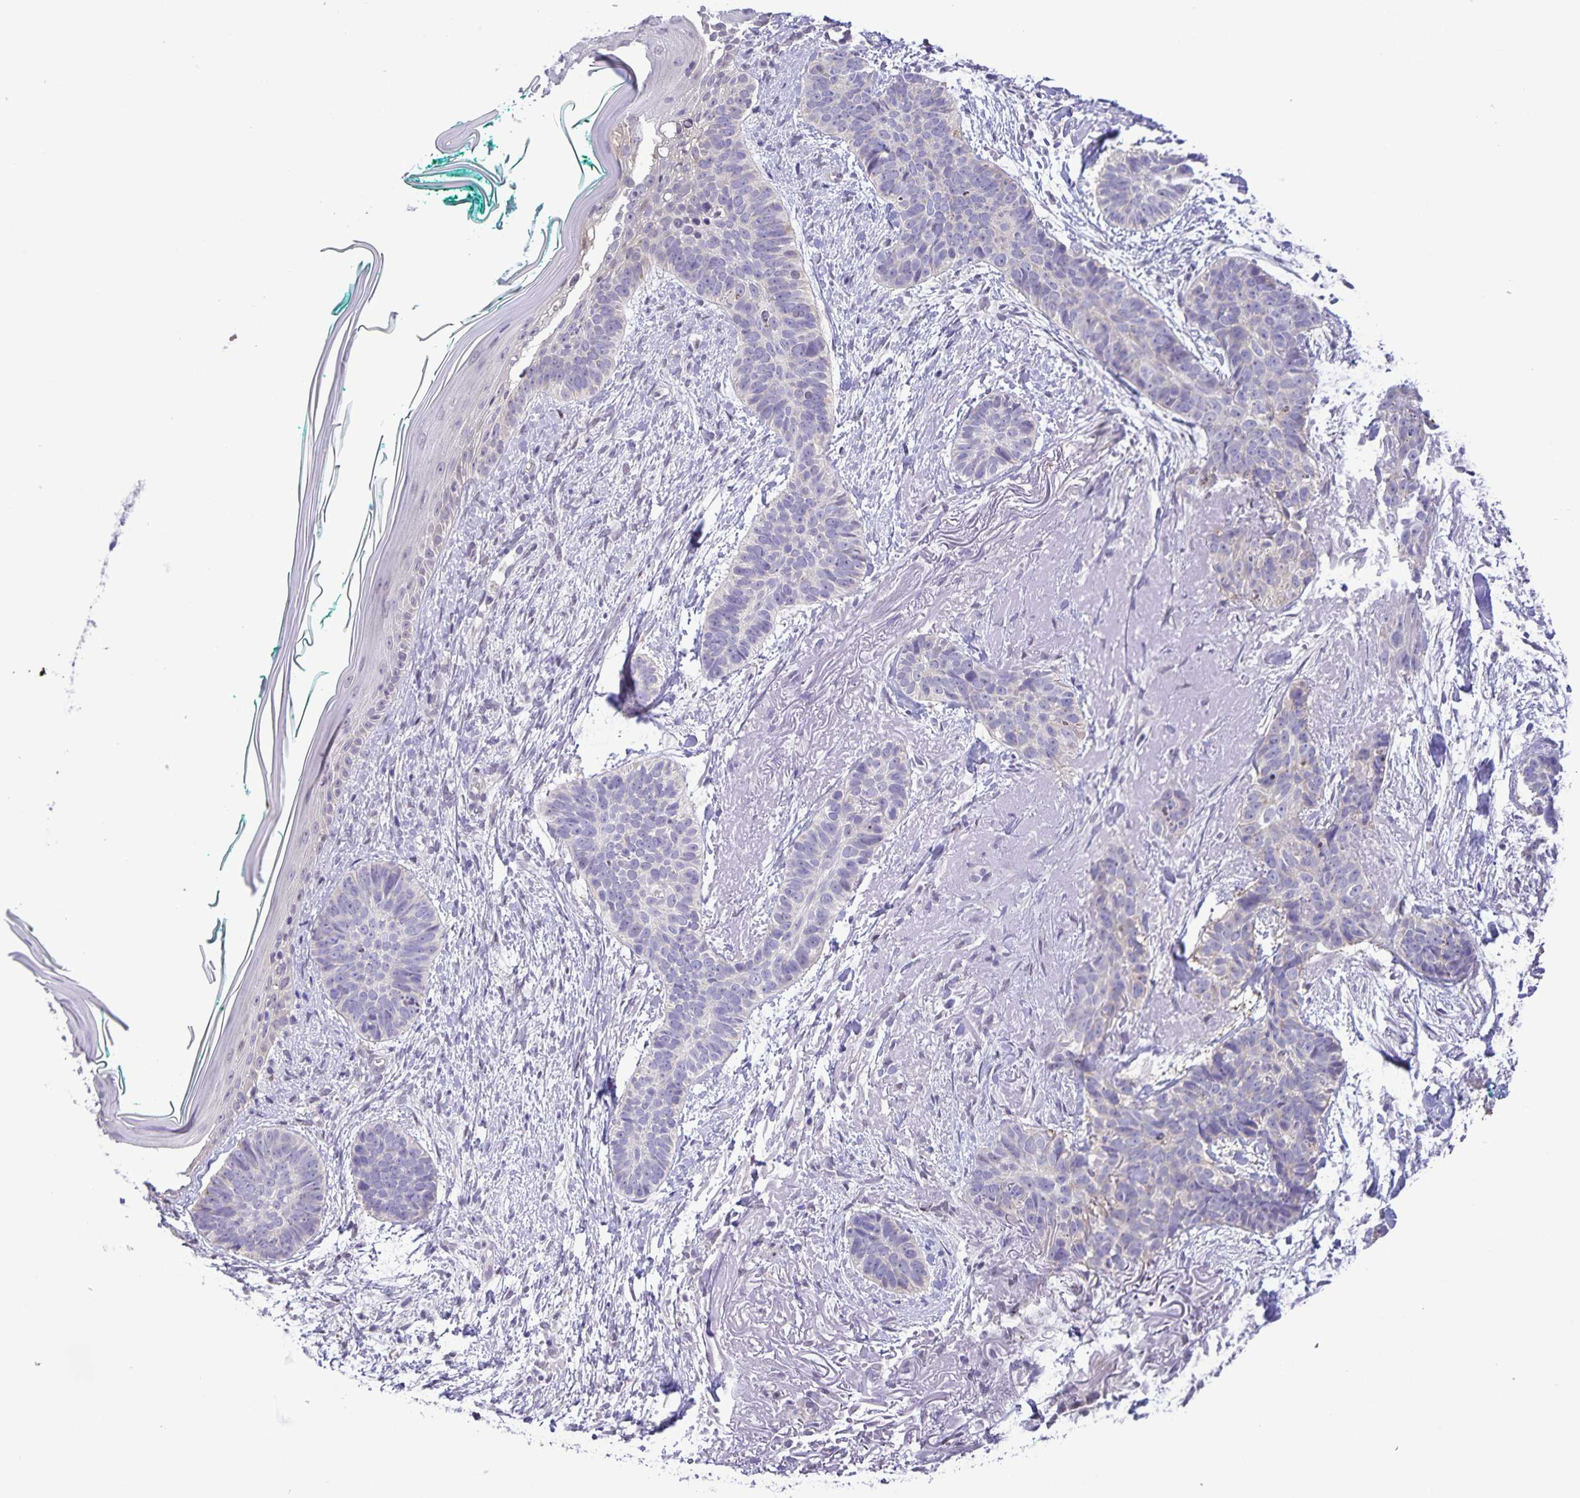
{"staining": {"intensity": "negative", "quantity": "none", "location": "none"}, "tissue": "skin cancer", "cell_type": "Tumor cells", "image_type": "cancer", "snomed": [{"axis": "morphology", "description": "Basal cell carcinoma"}, {"axis": "topography", "description": "Skin"}, {"axis": "topography", "description": "Skin of face"}, {"axis": "topography", "description": "Skin of nose"}], "caption": "DAB immunohistochemical staining of basal cell carcinoma (skin) exhibits no significant expression in tumor cells.", "gene": "ONECUT2", "patient": {"sex": "female", "age": 86}}